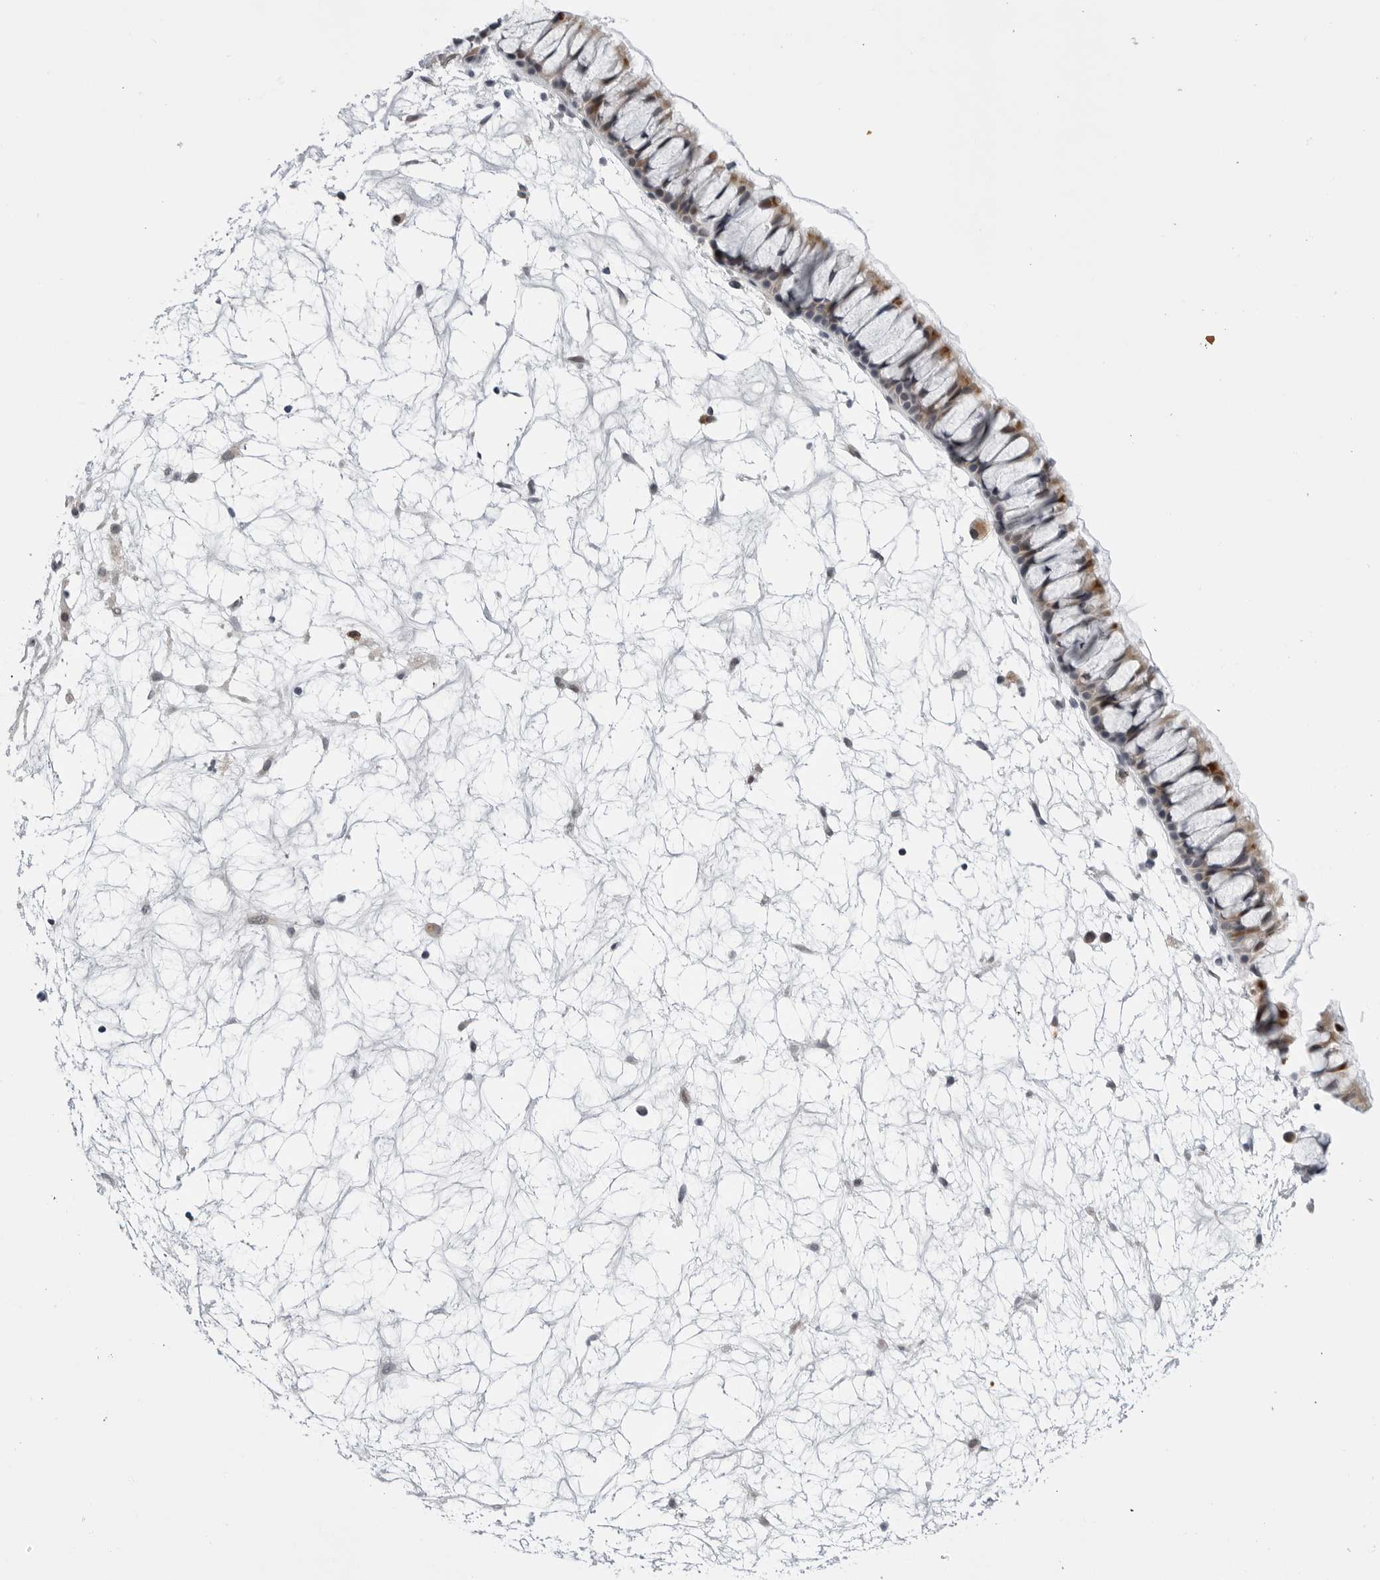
{"staining": {"intensity": "moderate", "quantity": "<25%", "location": "cytoplasmic/membranous"}, "tissue": "nasopharynx", "cell_type": "Respiratory epithelial cells", "image_type": "normal", "snomed": [{"axis": "morphology", "description": "Normal tissue, NOS"}, {"axis": "topography", "description": "Nasopharynx"}], "caption": "The photomicrograph demonstrates immunohistochemical staining of unremarkable nasopharynx. There is moderate cytoplasmic/membranous positivity is appreciated in about <25% of respiratory epithelial cells.", "gene": "CDK20", "patient": {"sex": "male", "age": 64}}